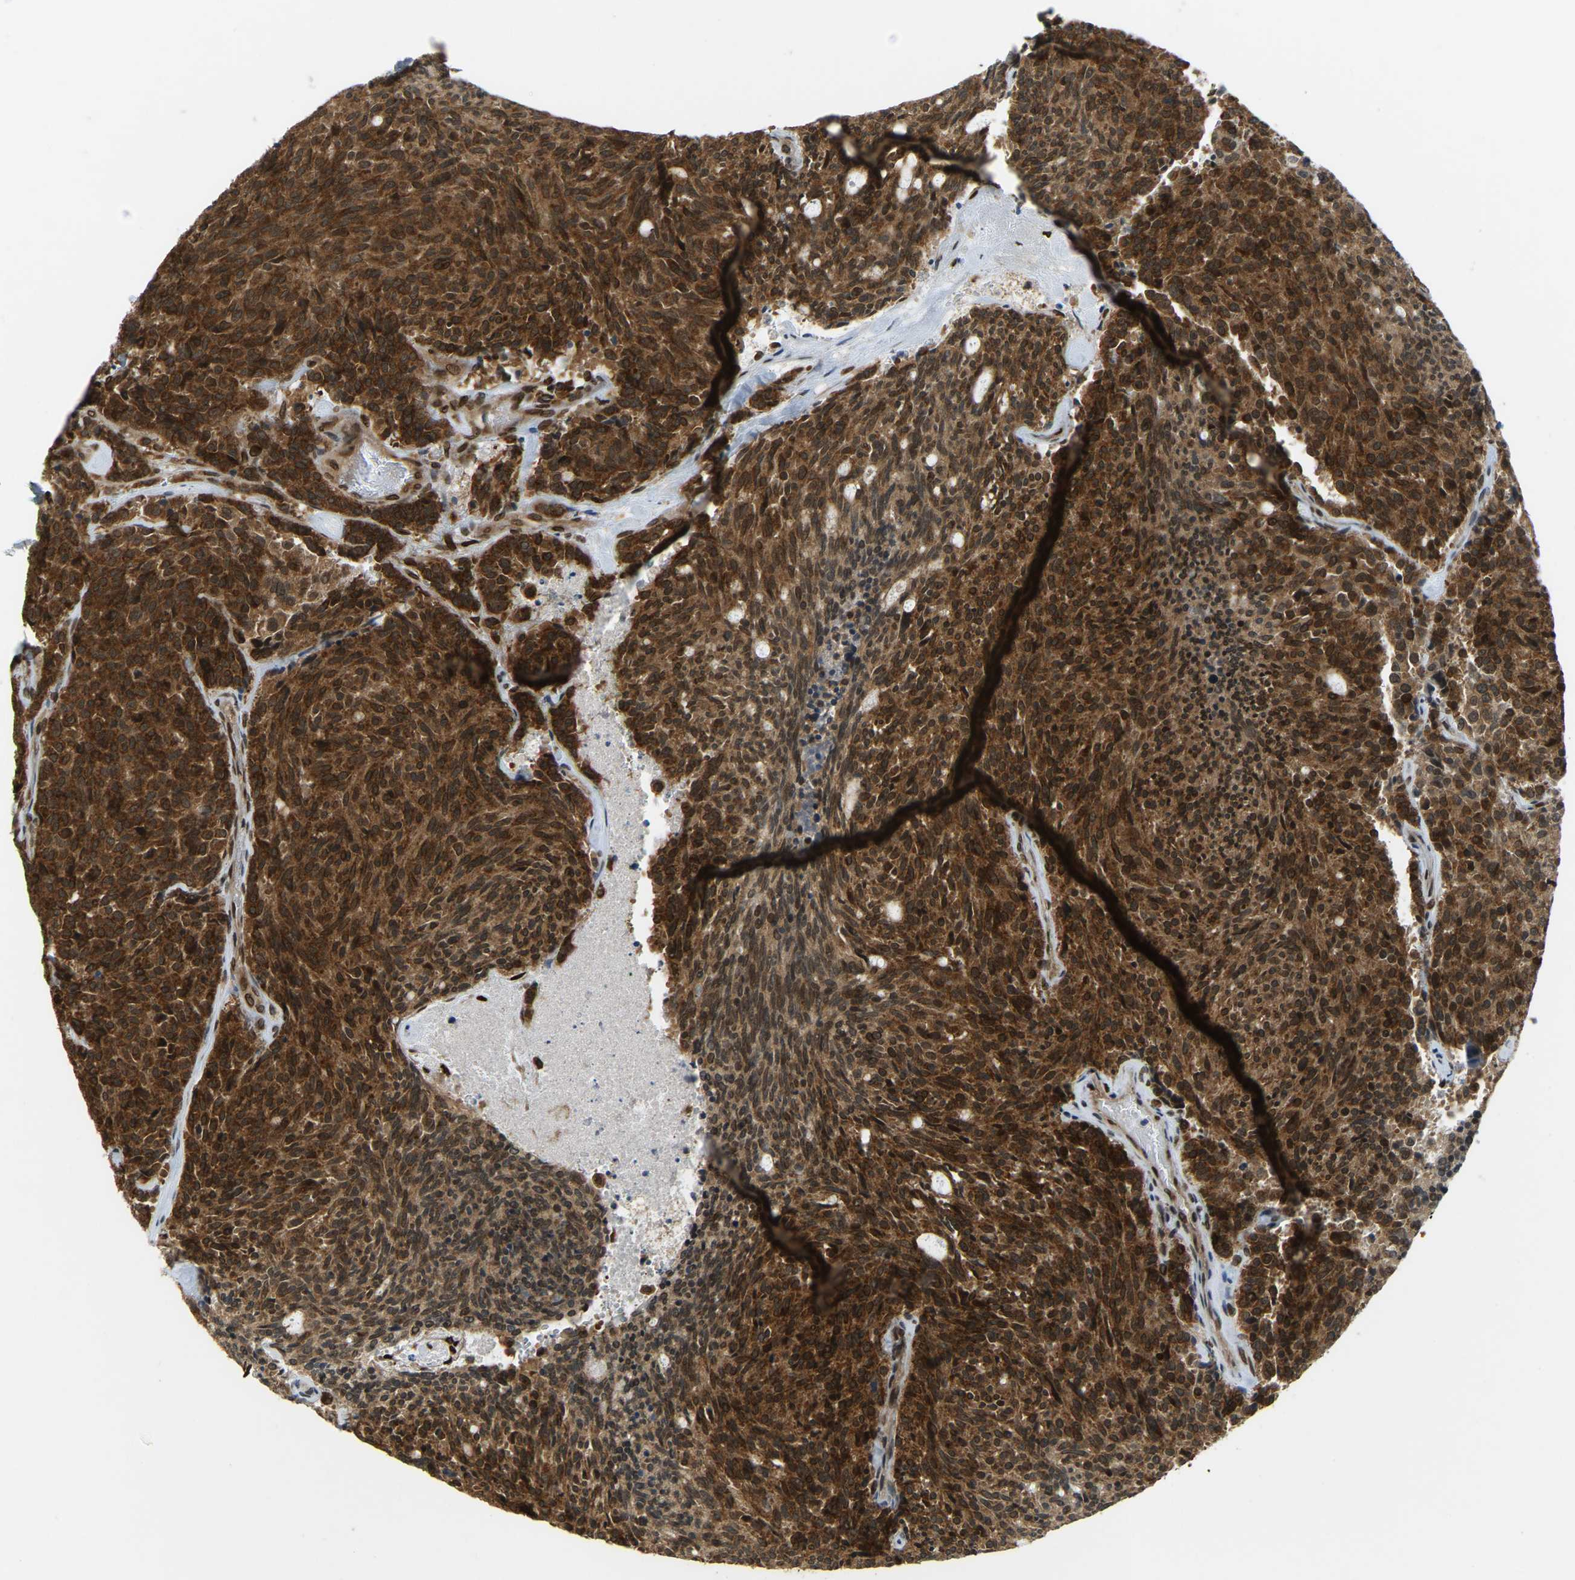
{"staining": {"intensity": "strong", "quantity": ">75%", "location": "cytoplasmic/membranous,nuclear"}, "tissue": "carcinoid", "cell_type": "Tumor cells", "image_type": "cancer", "snomed": [{"axis": "morphology", "description": "Carcinoid, malignant, NOS"}, {"axis": "topography", "description": "Pancreas"}], "caption": "The immunohistochemical stain highlights strong cytoplasmic/membranous and nuclear expression in tumor cells of carcinoid (malignant) tissue.", "gene": "SYNE1", "patient": {"sex": "female", "age": 54}}